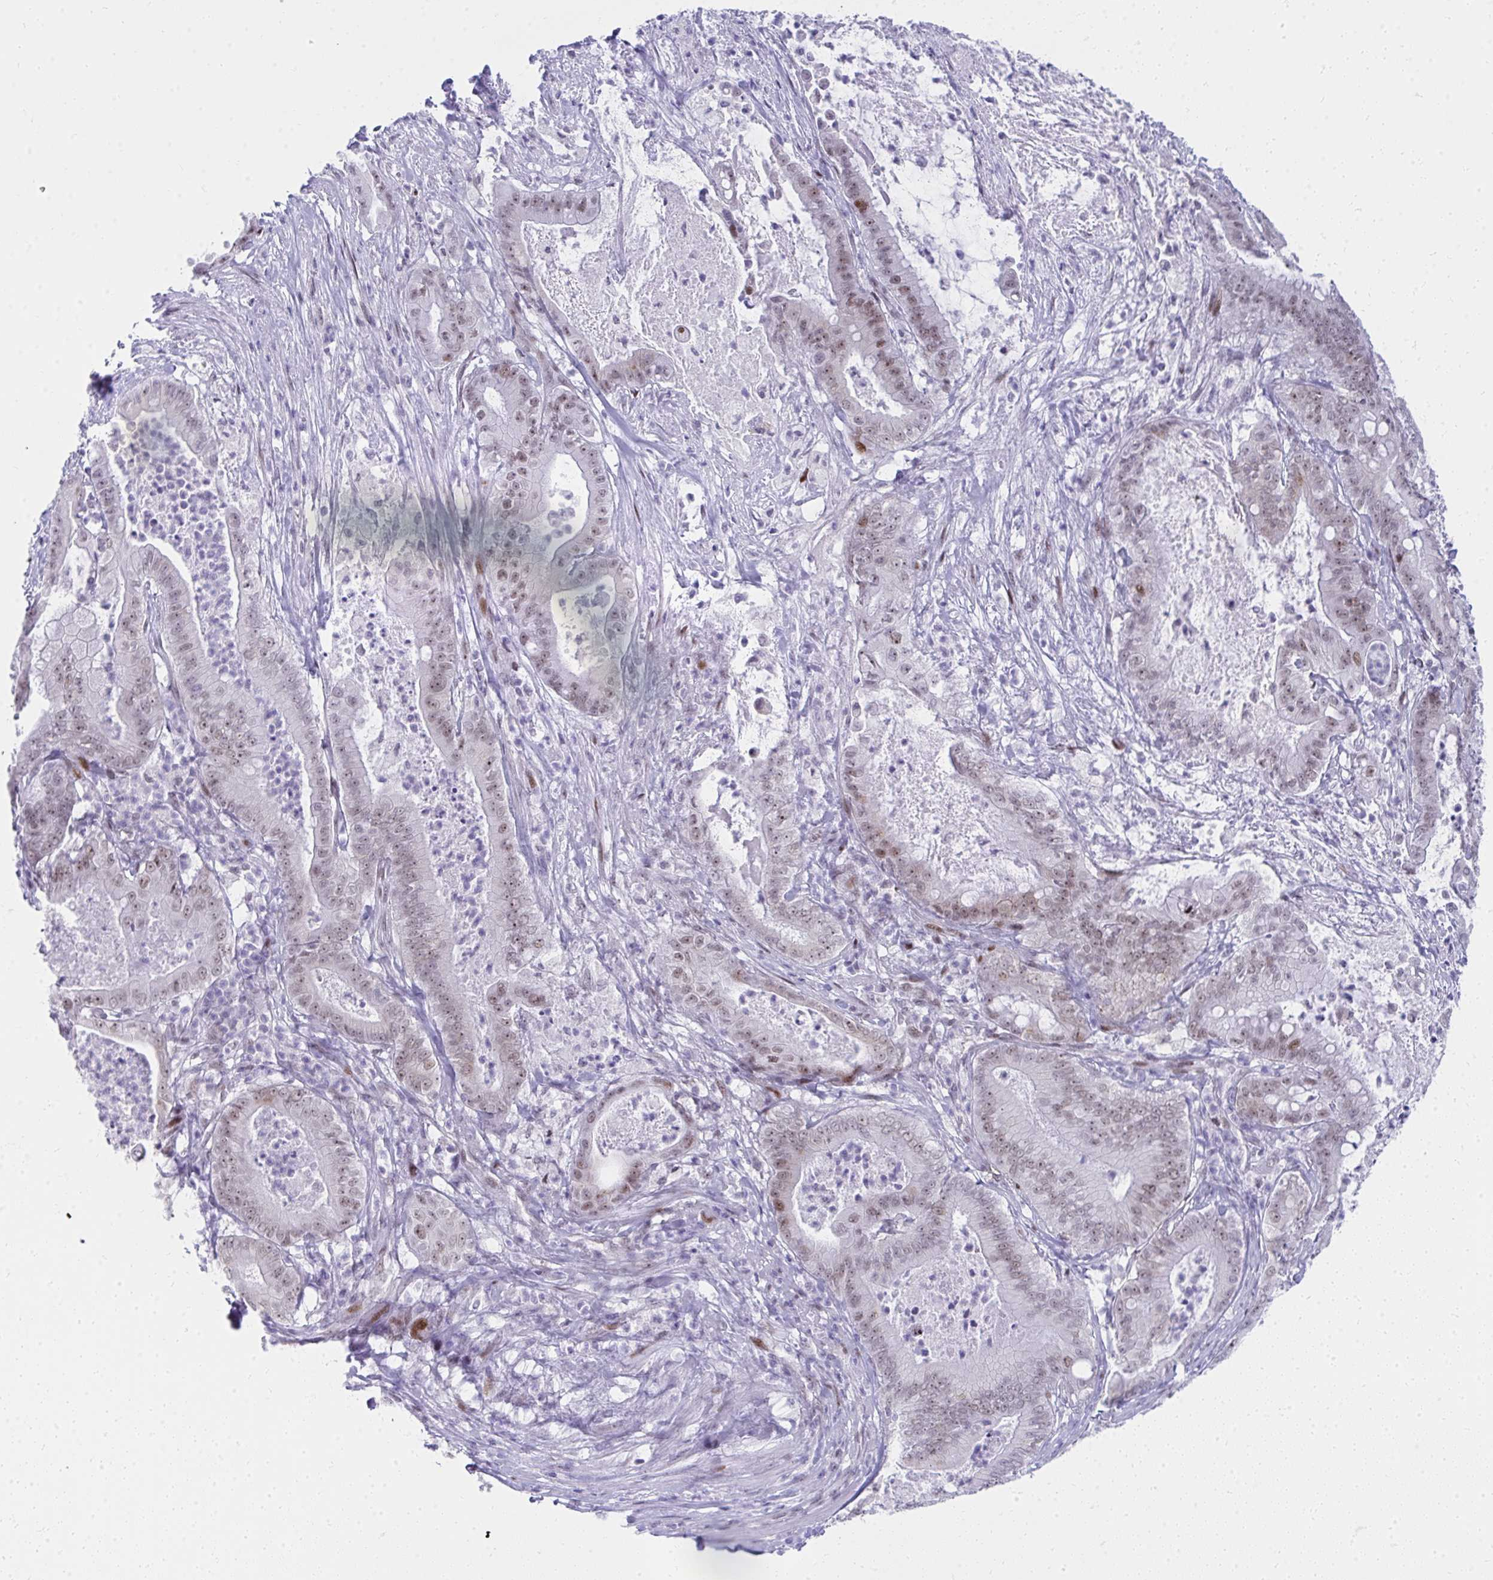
{"staining": {"intensity": "weak", "quantity": ">75%", "location": "nuclear"}, "tissue": "pancreatic cancer", "cell_type": "Tumor cells", "image_type": "cancer", "snomed": [{"axis": "morphology", "description": "Adenocarcinoma, NOS"}, {"axis": "topography", "description": "Pancreas"}], "caption": "Protein analysis of adenocarcinoma (pancreatic) tissue displays weak nuclear expression in approximately >75% of tumor cells.", "gene": "GLDN", "patient": {"sex": "male", "age": 71}}